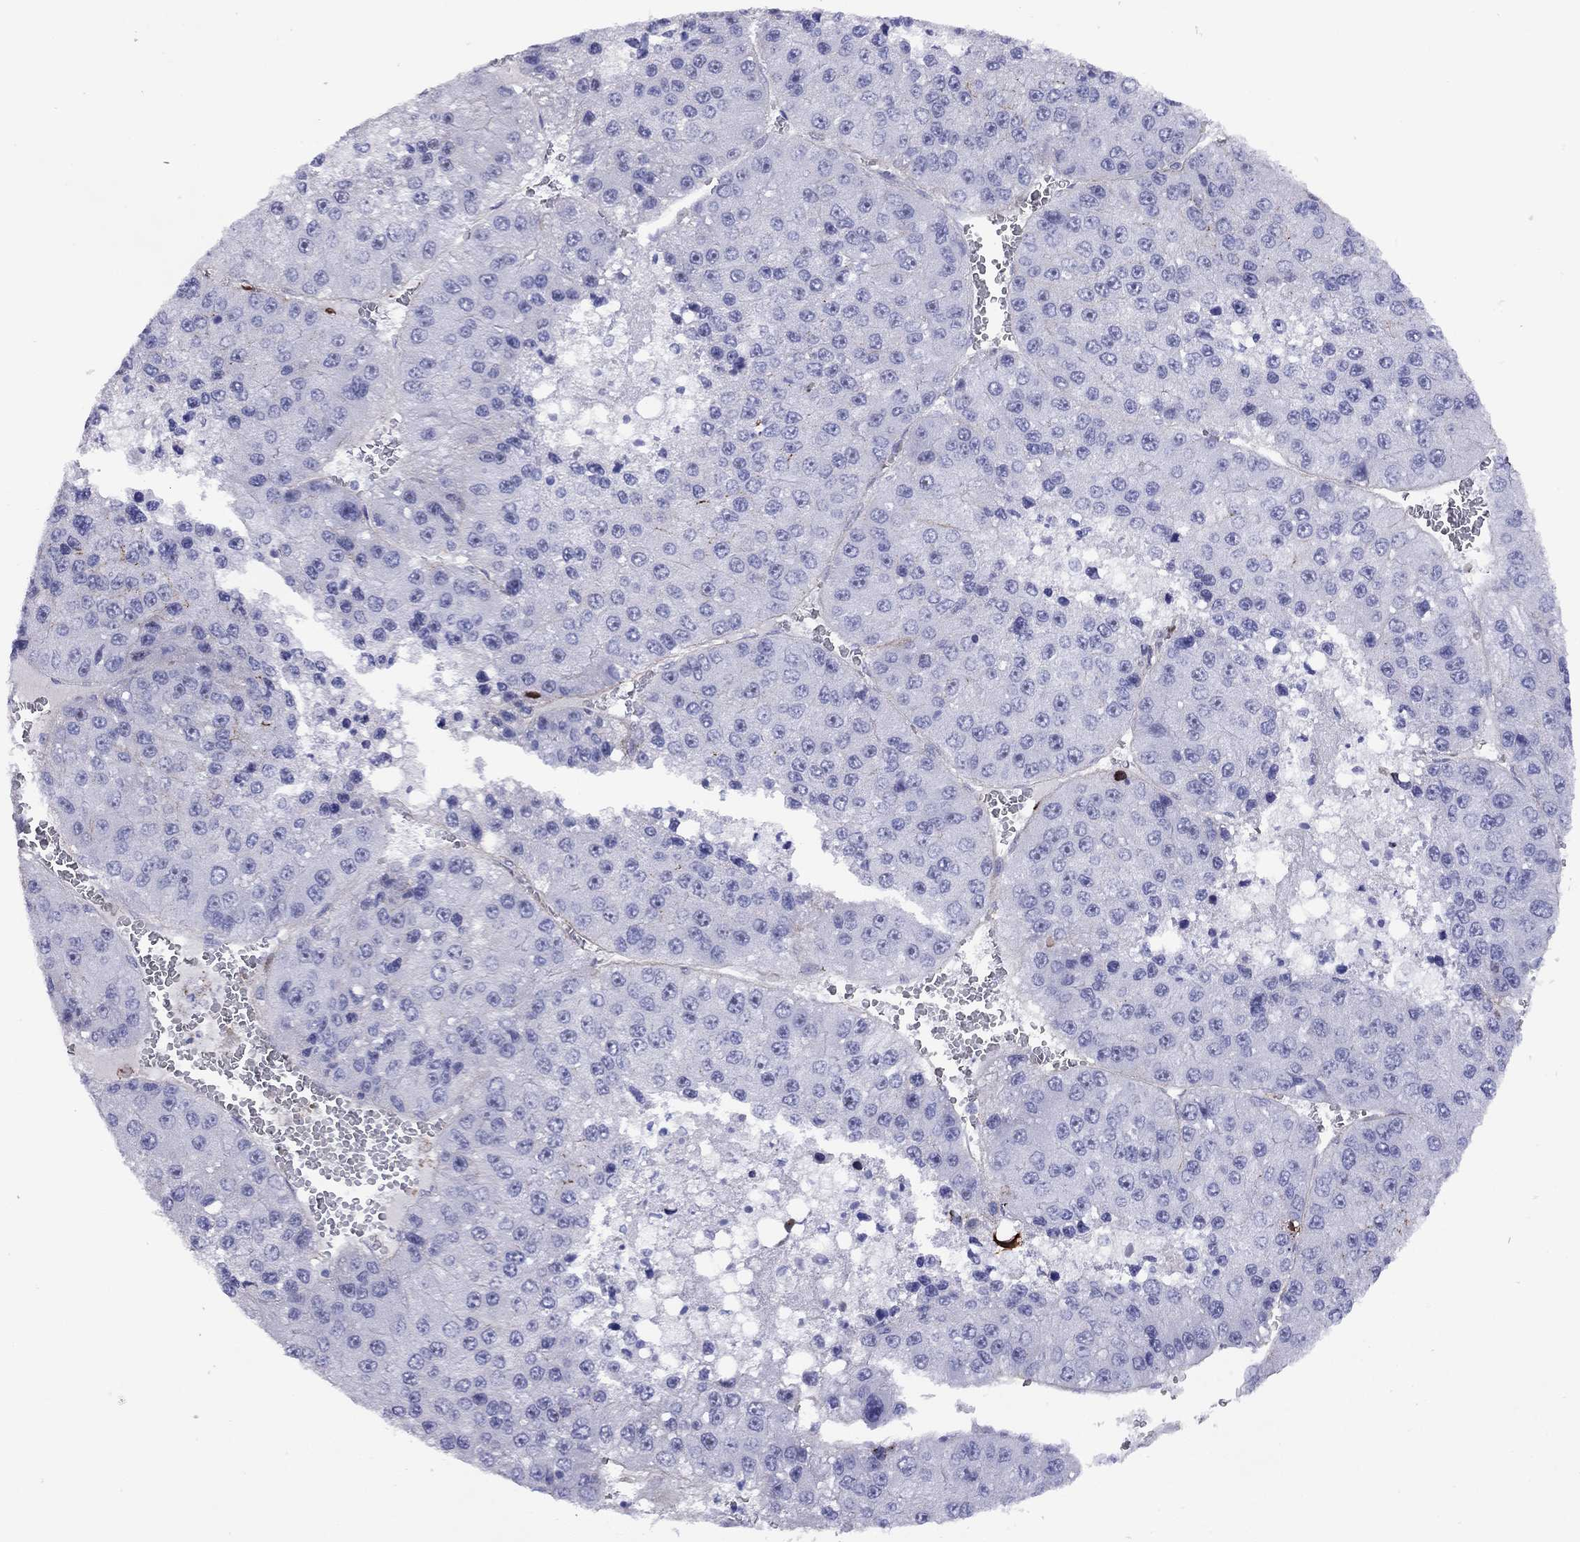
{"staining": {"intensity": "negative", "quantity": "none", "location": "none"}, "tissue": "liver cancer", "cell_type": "Tumor cells", "image_type": "cancer", "snomed": [{"axis": "morphology", "description": "Carcinoma, Hepatocellular, NOS"}, {"axis": "topography", "description": "Liver"}], "caption": "Image shows no significant protein staining in tumor cells of liver hepatocellular carcinoma.", "gene": "CMYA5", "patient": {"sex": "female", "age": 73}}